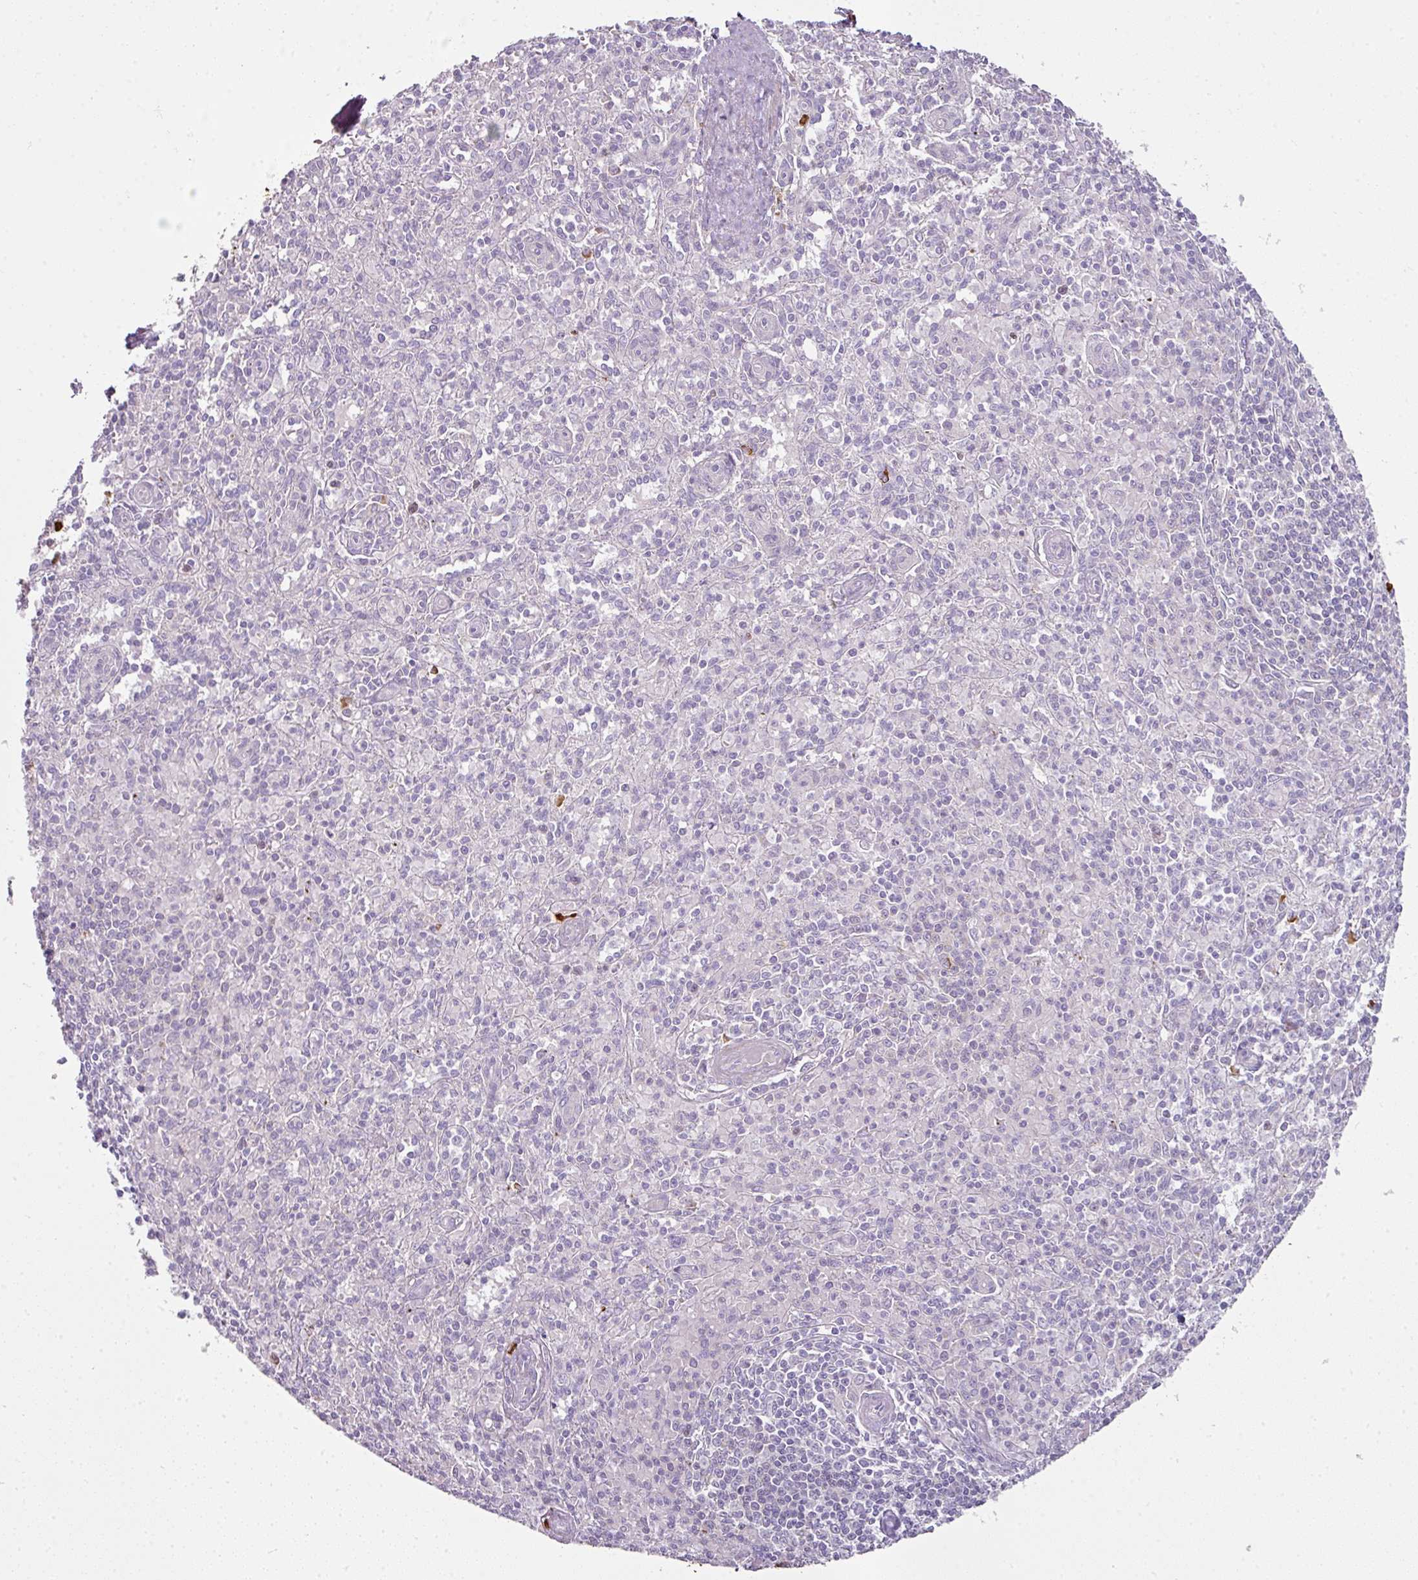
{"staining": {"intensity": "negative", "quantity": "none", "location": "none"}, "tissue": "spleen", "cell_type": "Cells in red pulp", "image_type": "normal", "snomed": [{"axis": "morphology", "description": "Normal tissue, NOS"}, {"axis": "topography", "description": "Spleen"}], "caption": "Immunohistochemical staining of unremarkable human spleen reveals no significant staining in cells in red pulp.", "gene": "FHAD1", "patient": {"sex": "female", "age": 70}}